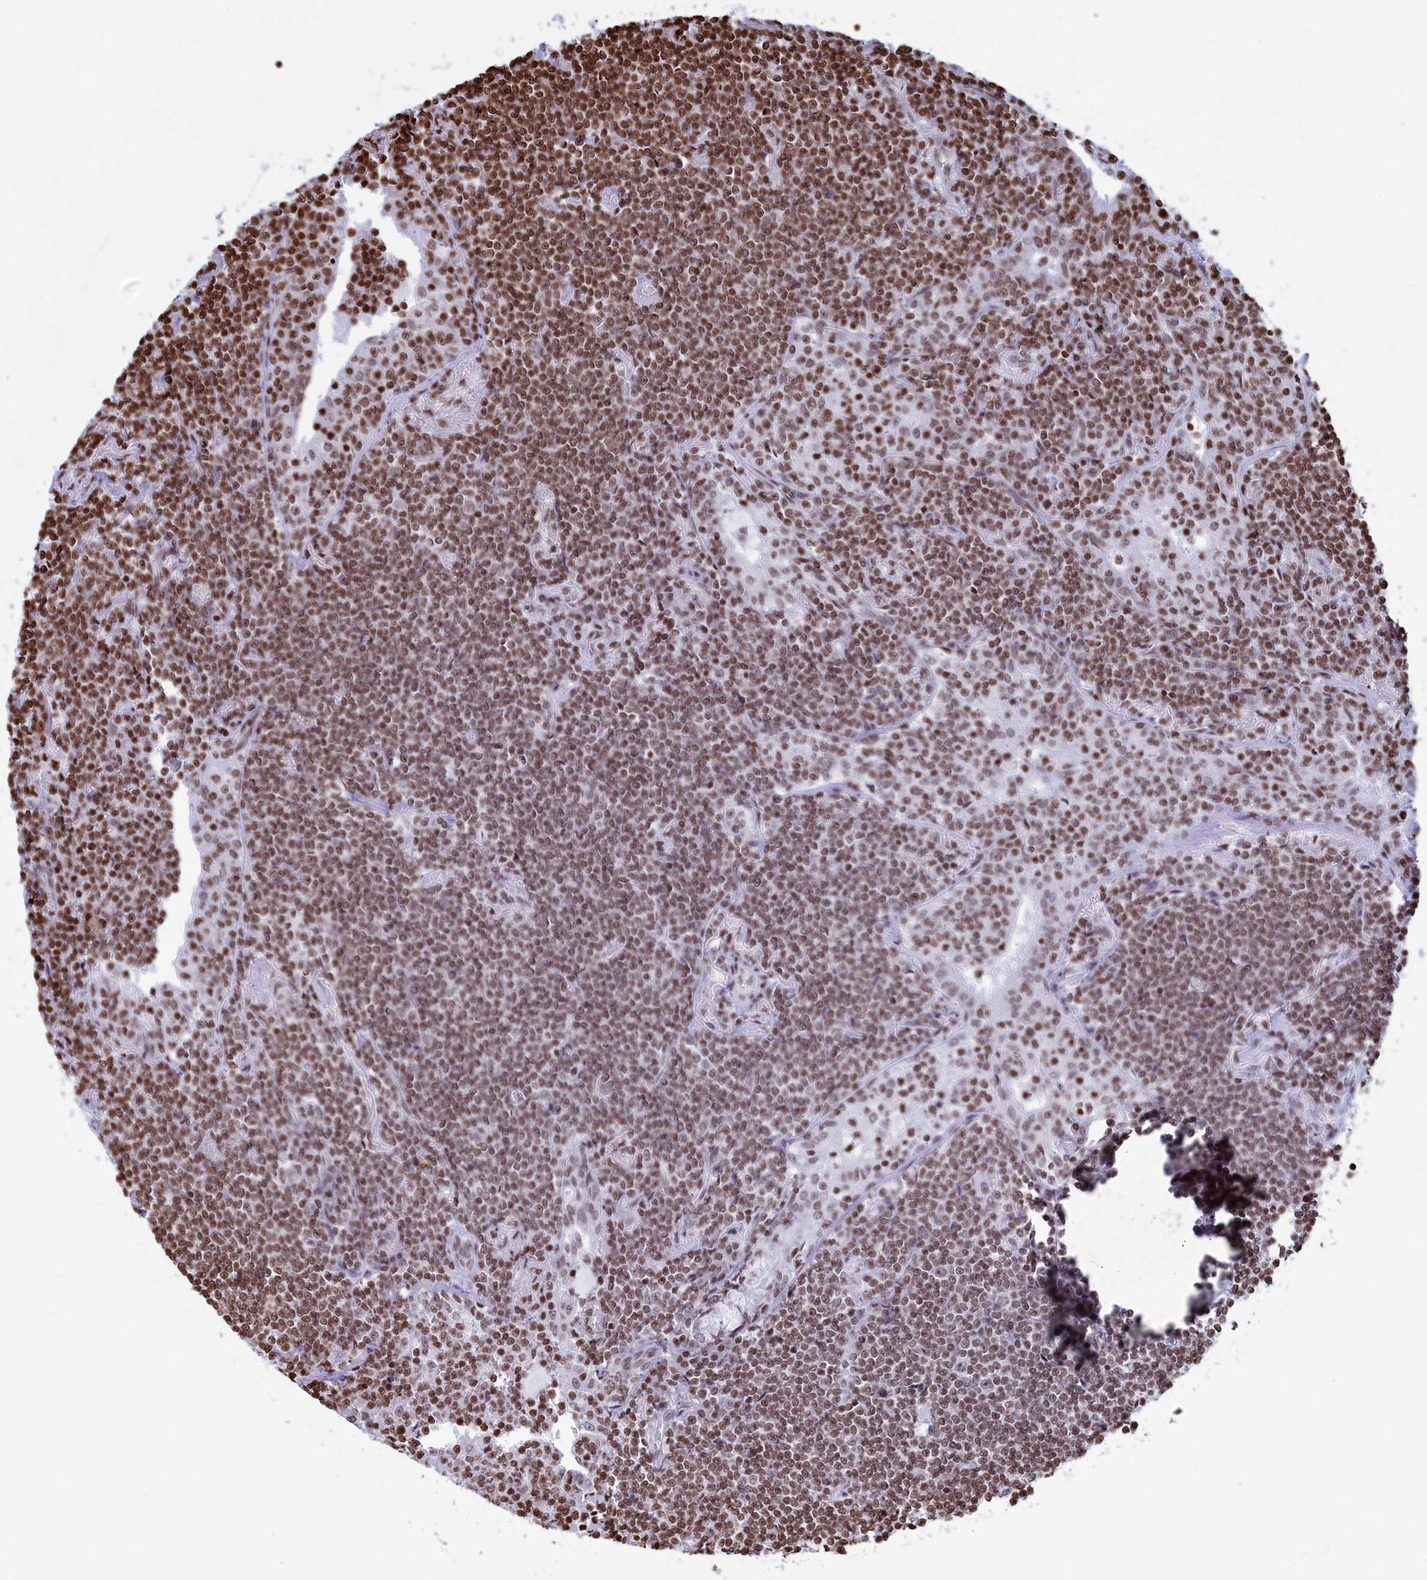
{"staining": {"intensity": "moderate", "quantity": ">75%", "location": "nuclear"}, "tissue": "lymphoma", "cell_type": "Tumor cells", "image_type": "cancer", "snomed": [{"axis": "morphology", "description": "Malignant lymphoma, non-Hodgkin's type, Low grade"}, {"axis": "topography", "description": "Lung"}], "caption": "Immunohistochemical staining of human malignant lymphoma, non-Hodgkin's type (low-grade) shows moderate nuclear protein positivity in about >75% of tumor cells. (Stains: DAB (3,3'-diaminobenzidine) in brown, nuclei in blue, Microscopy: brightfield microscopy at high magnification).", "gene": "APOBEC3A", "patient": {"sex": "female", "age": 71}}